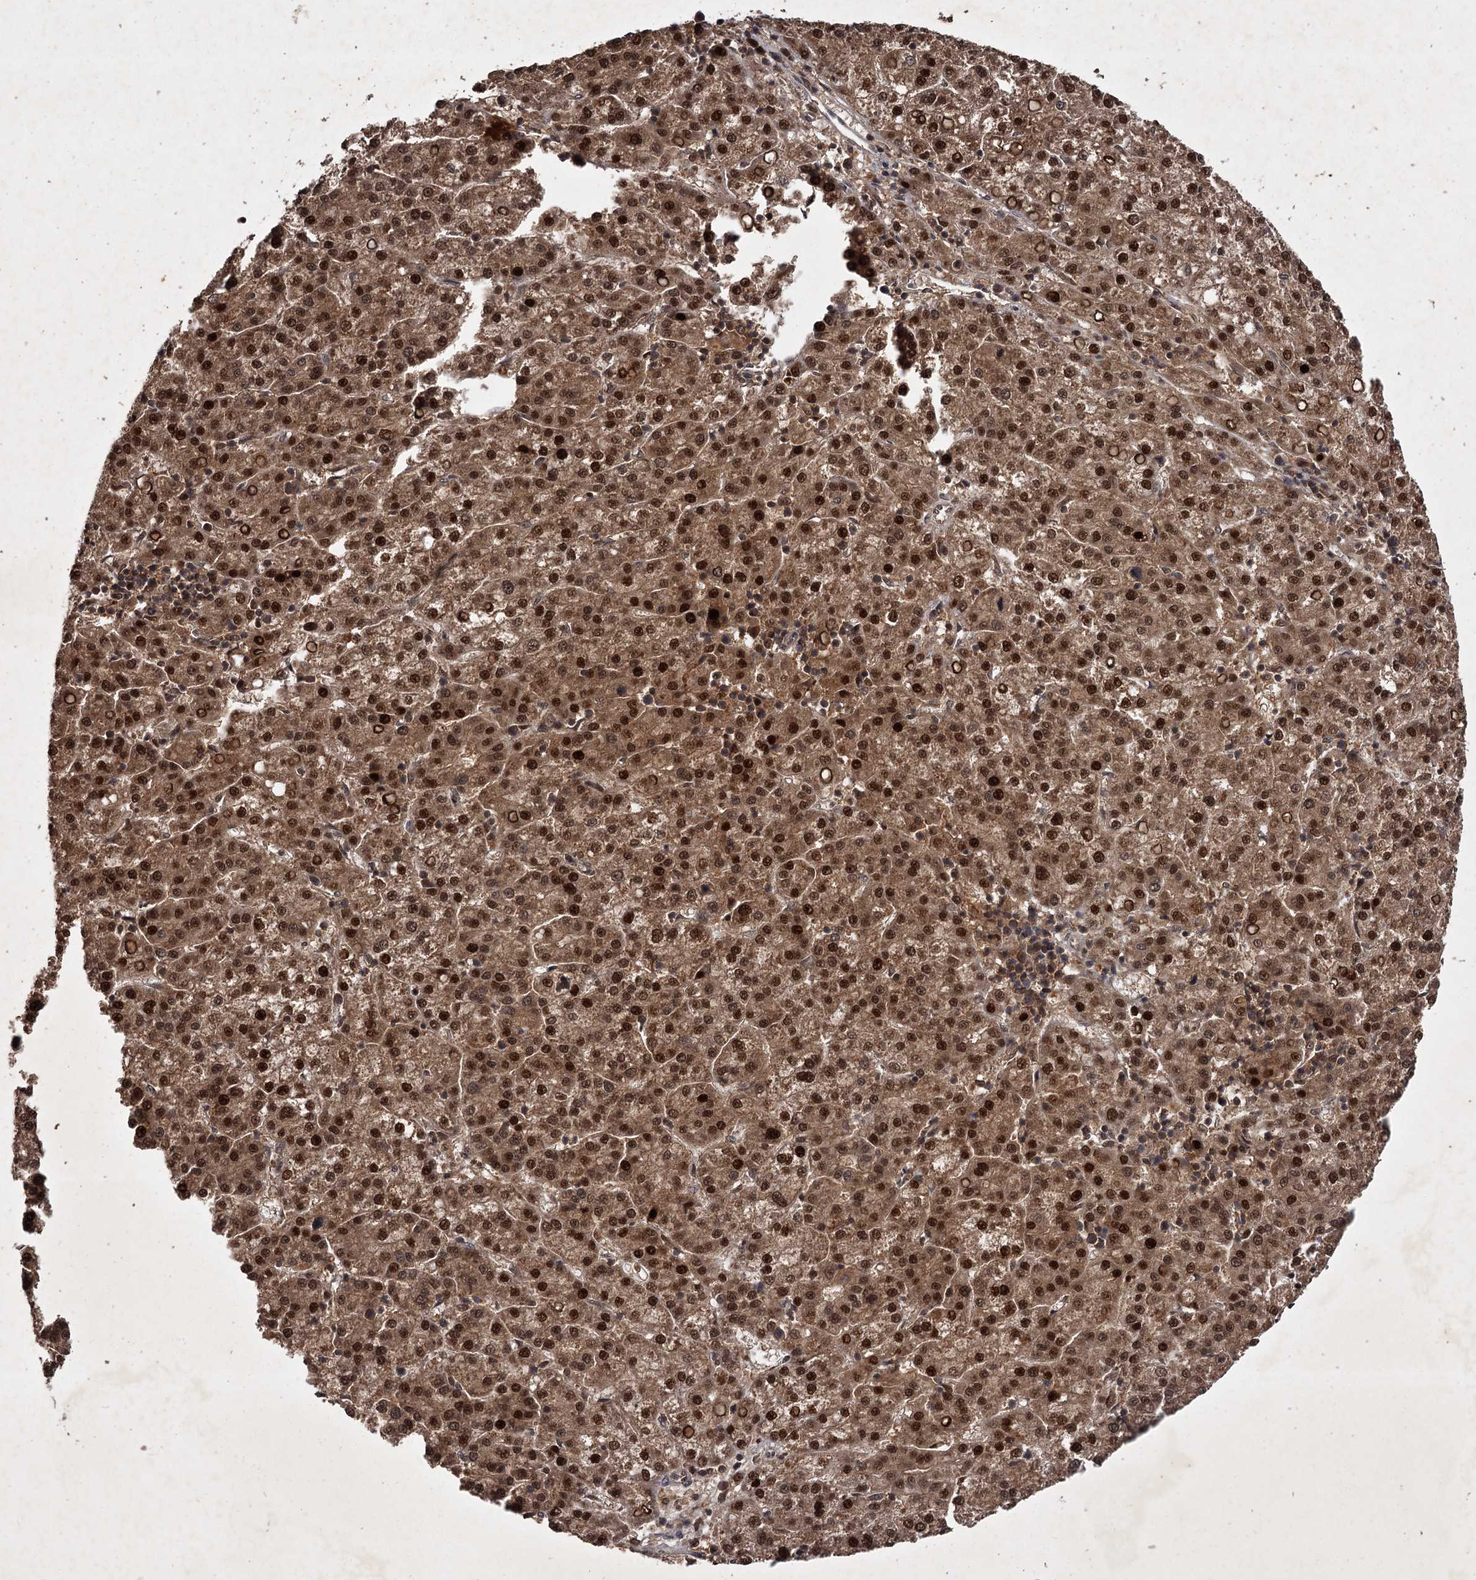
{"staining": {"intensity": "strong", "quantity": ">75%", "location": "cytoplasmic/membranous,nuclear"}, "tissue": "liver cancer", "cell_type": "Tumor cells", "image_type": "cancer", "snomed": [{"axis": "morphology", "description": "Carcinoma, Hepatocellular, NOS"}, {"axis": "topography", "description": "Liver"}], "caption": "About >75% of tumor cells in liver cancer exhibit strong cytoplasmic/membranous and nuclear protein positivity as visualized by brown immunohistochemical staining.", "gene": "TBC1D23", "patient": {"sex": "female", "age": 58}}